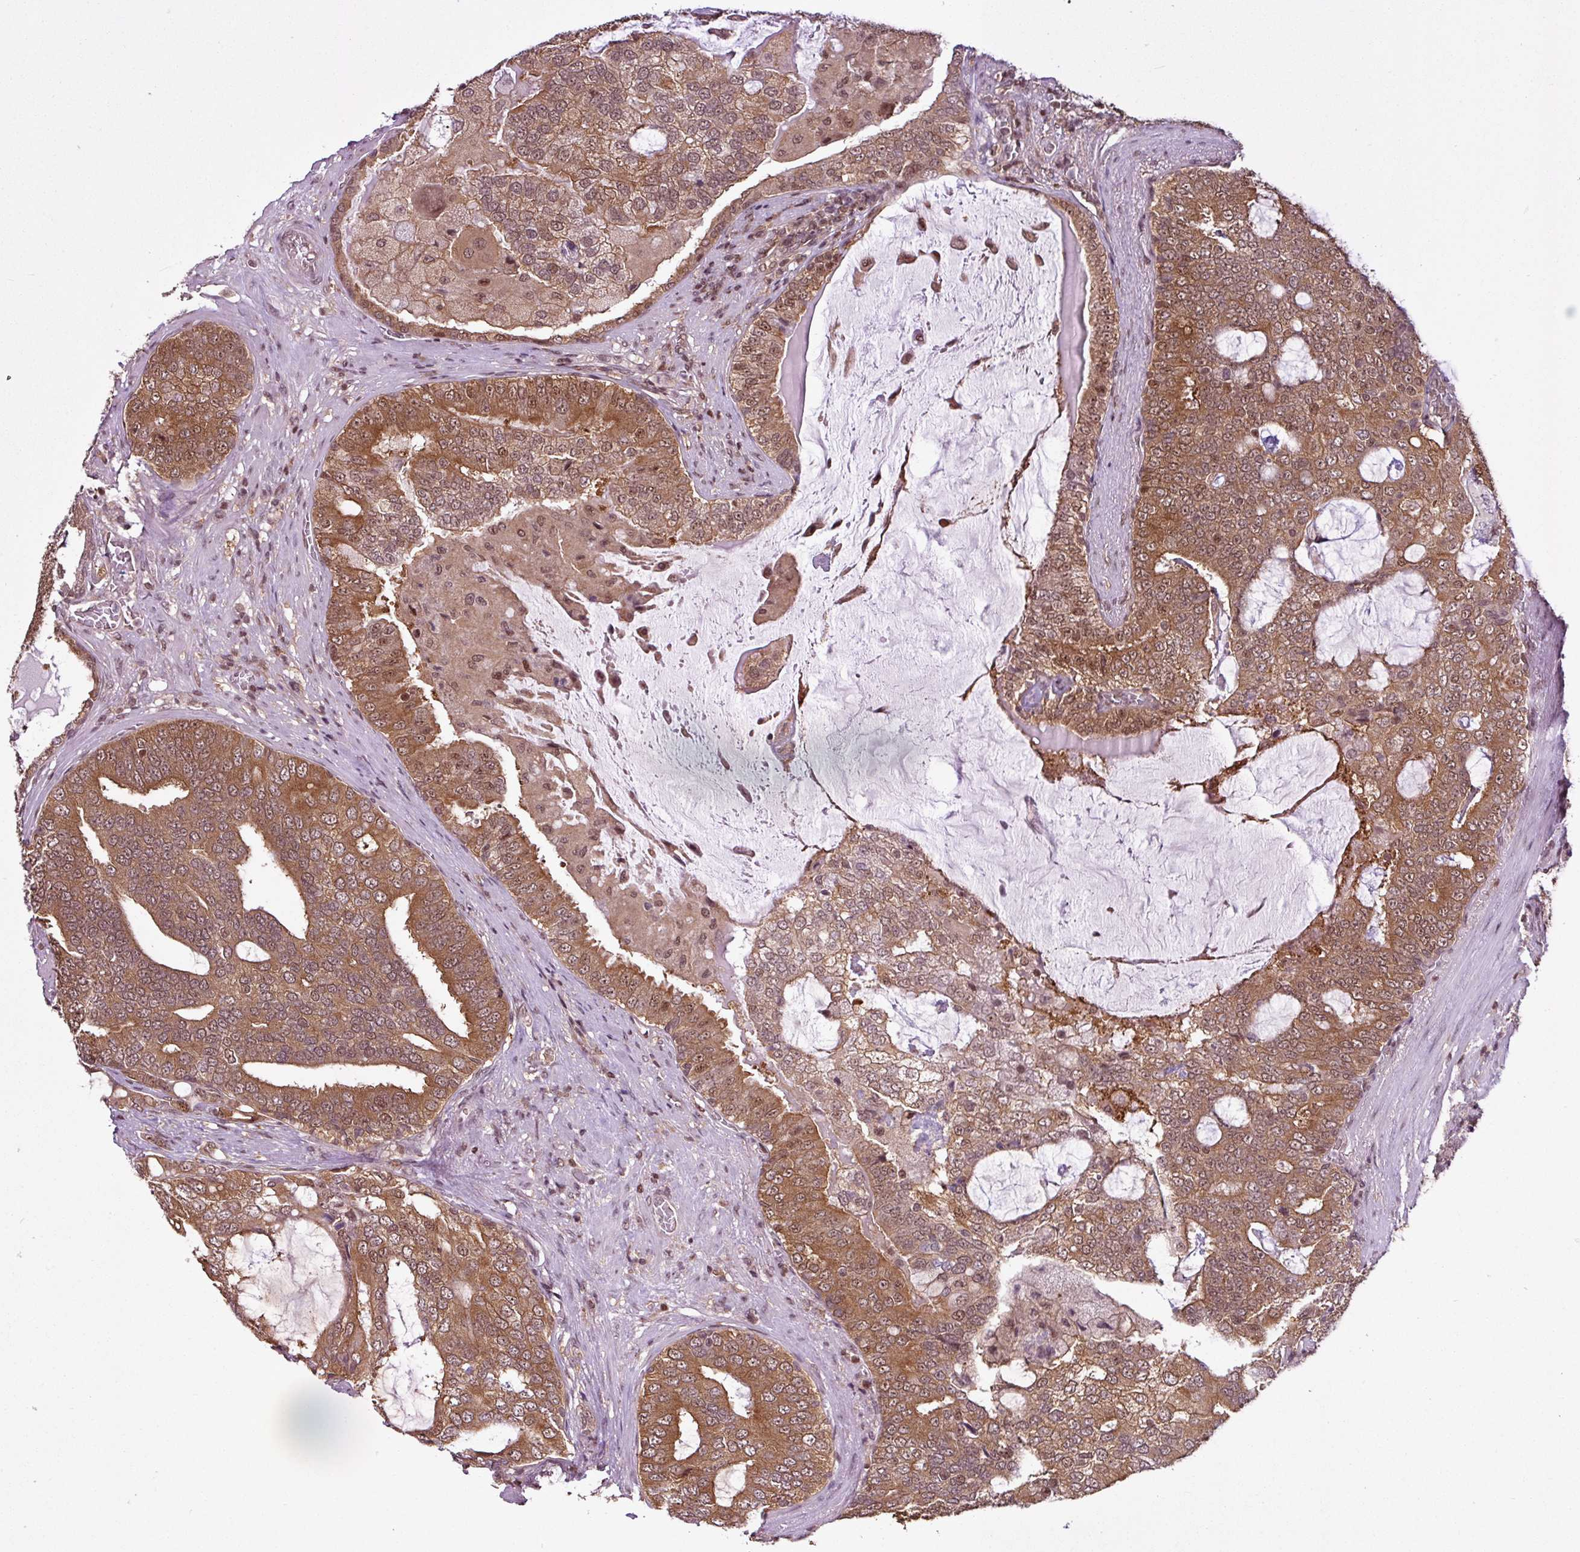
{"staining": {"intensity": "moderate", "quantity": ">75%", "location": "cytoplasmic/membranous,nuclear"}, "tissue": "prostate cancer", "cell_type": "Tumor cells", "image_type": "cancer", "snomed": [{"axis": "morphology", "description": "Adenocarcinoma, High grade"}, {"axis": "topography", "description": "Prostate"}], "caption": "High-magnification brightfield microscopy of high-grade adenocarcinoma (prostate) stained with DAB (3,3'-diaminobenzidine) (brown) and counterstained with hematoxylin (blue). tumor cells exhibit moderate cytoplasmic/membranous and nuclear expression is seen in about>75% of cells.", "gene": "ITPKC", "patient": {"sex": "male", "age": 55}}